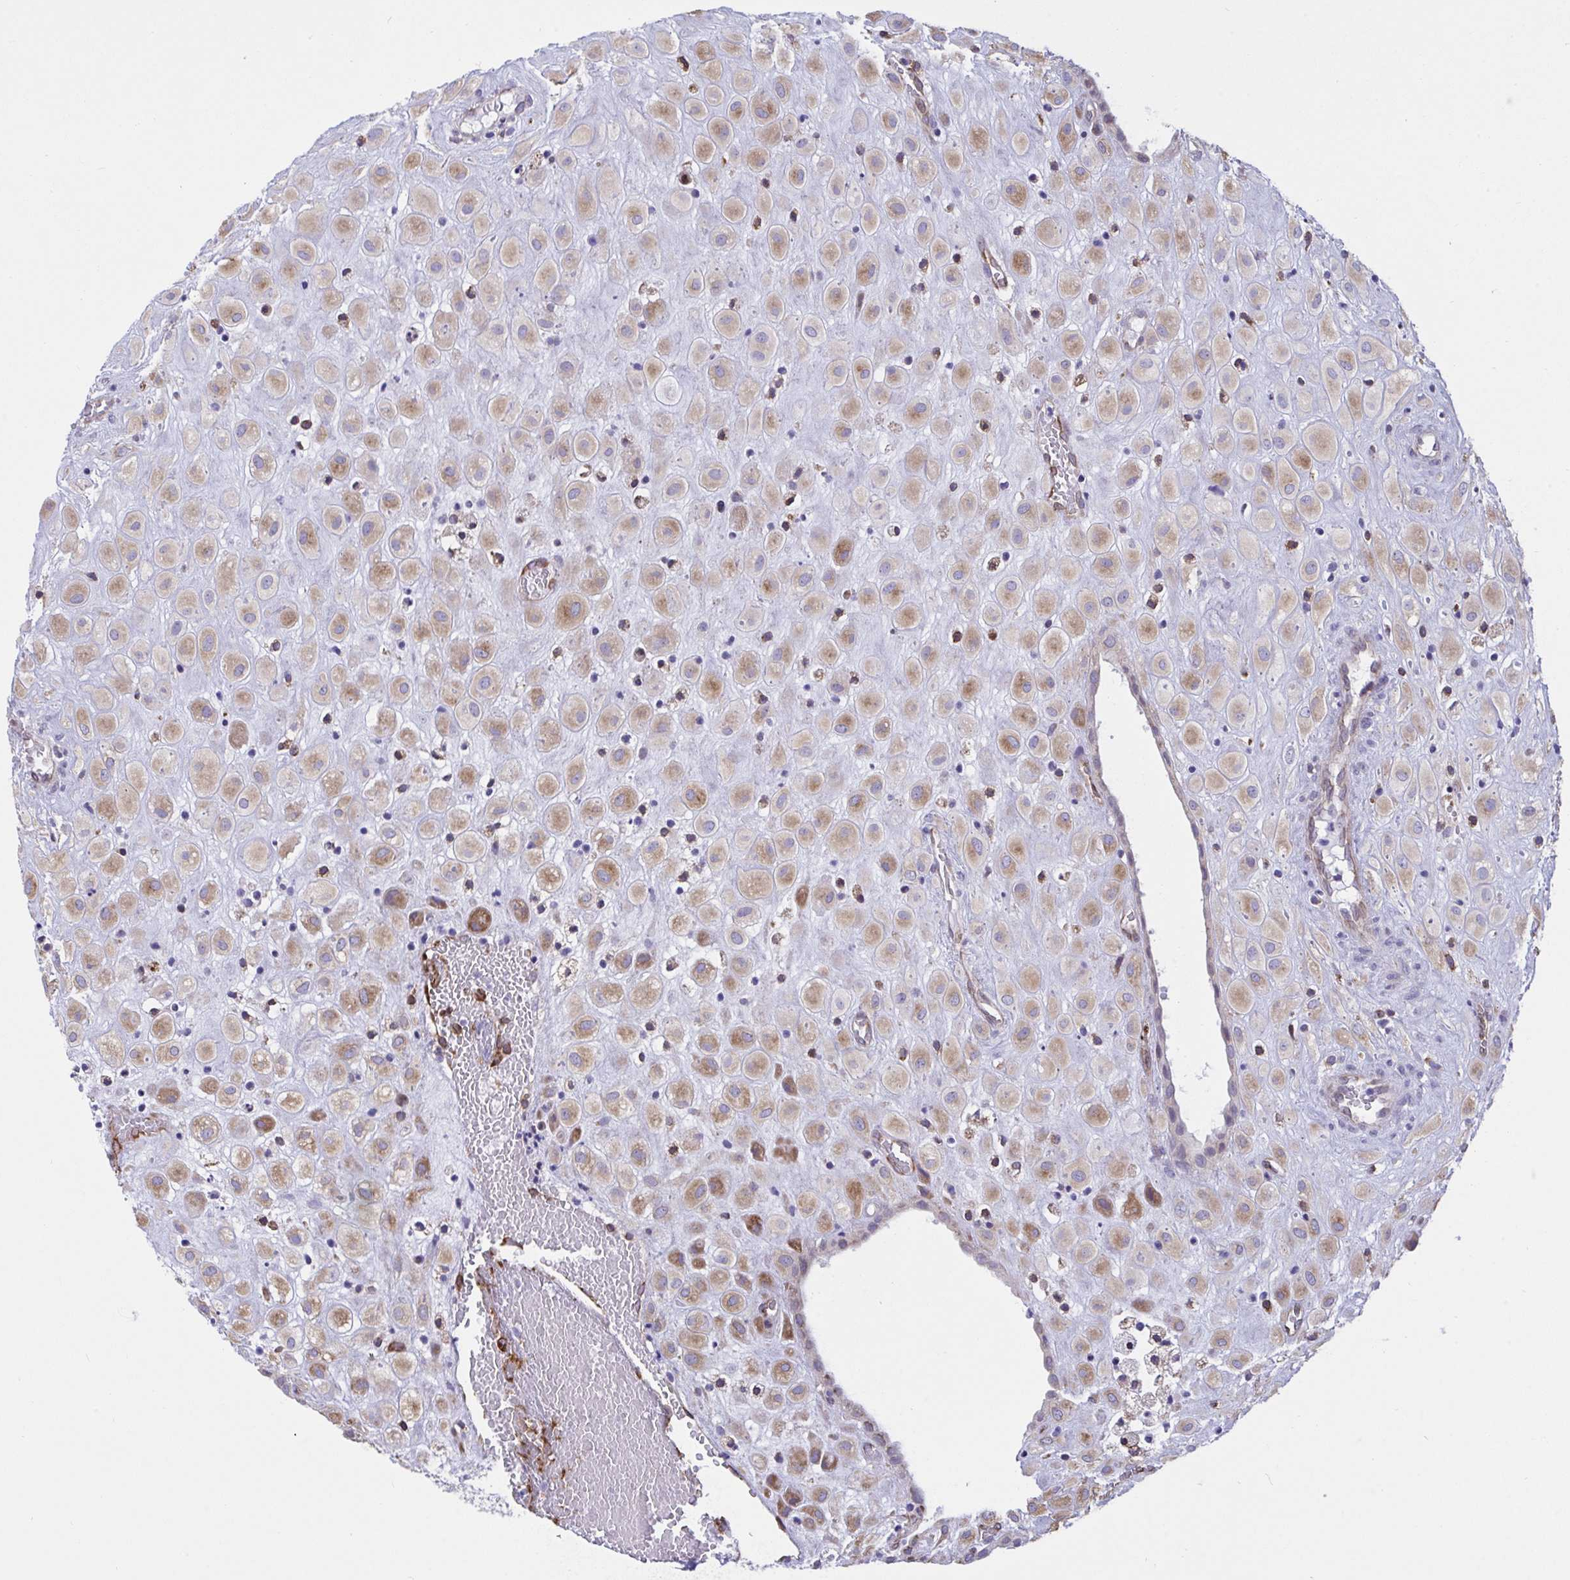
{"staining": {"intensity": "moderate", "quantity": ">75%", "location": "cytoplasmic/membranous"}, "tissue": "placenta", "cell_type": "Decidual cells", "image_type": "normal", "snomed": [{"axis": "morphology", "description": "Normal tissue, NOS"}, {"axis": "topography", "description": "Placenta"}], "caption": "The histopathology image exhibits a brown stain indicating the presence of a protein in the cytoplasmic/membranous of decidual cells in placenta.", "gene": "ASPH", "patient": {"sex": "female", "age": 24}}